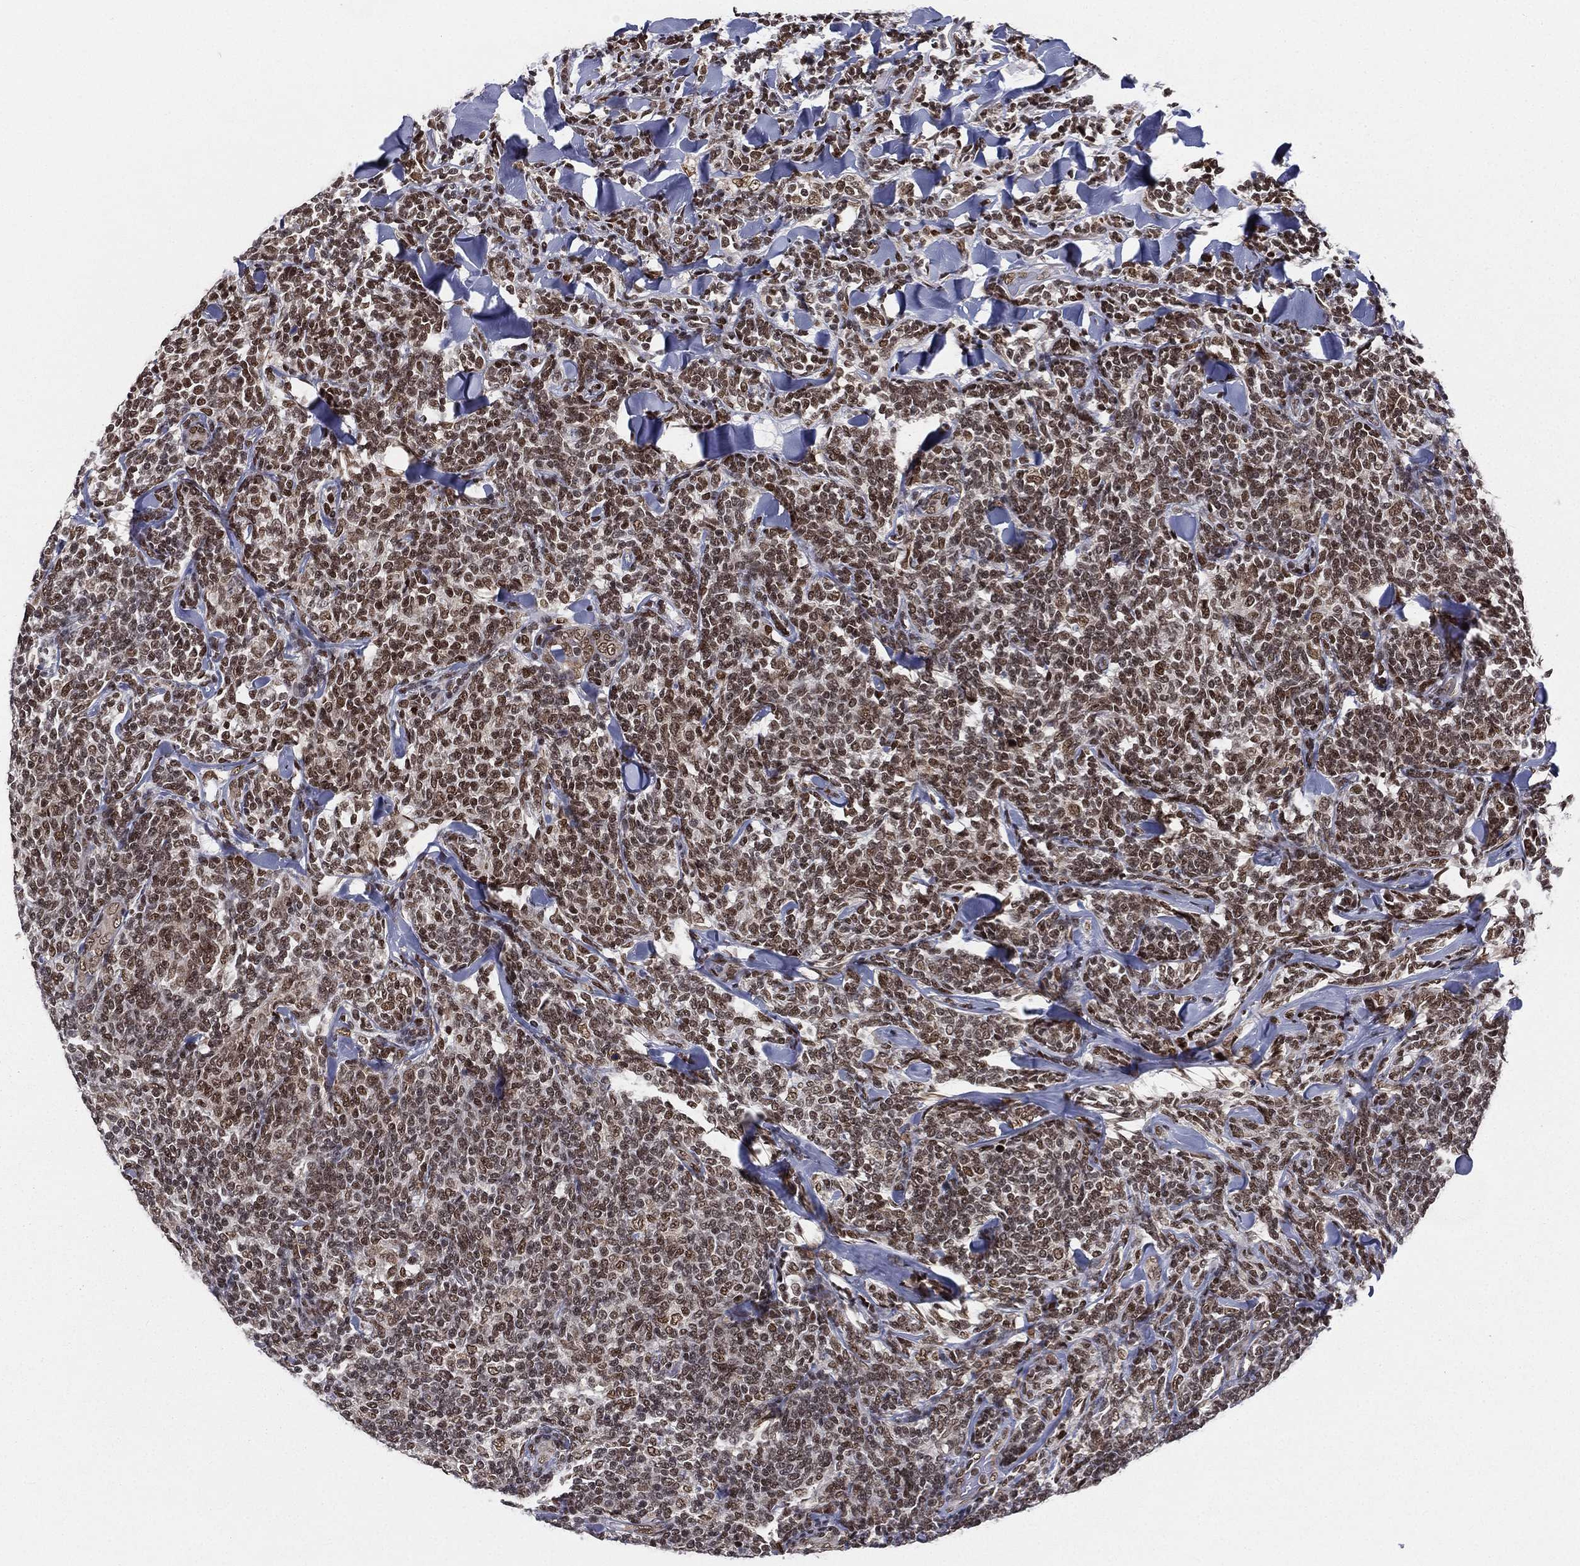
{"staining": {"intensity": "moderate", "quantity": ">75%", "location": "nuclear"}, "tissue": "lymphoma", "cell_type": "Tumor cells", "image_type": "cancer", "snomed": [{"axis": "morphology", "description": "Malignant lymphoma, non-Hodgkin's type, Low grade"}, {"axis": "topography", "description": "Lymph node"}], "caption": "The histopathology image exhibits immunohistochemical staining of low-grade malignant lymphoma, non-Hodgkin's type. There is moderate nuclear staining is identified in approximately >75% of tumor cells.", "gene": "FUBP3", "patient": {"sex": "female", "age": 56}}